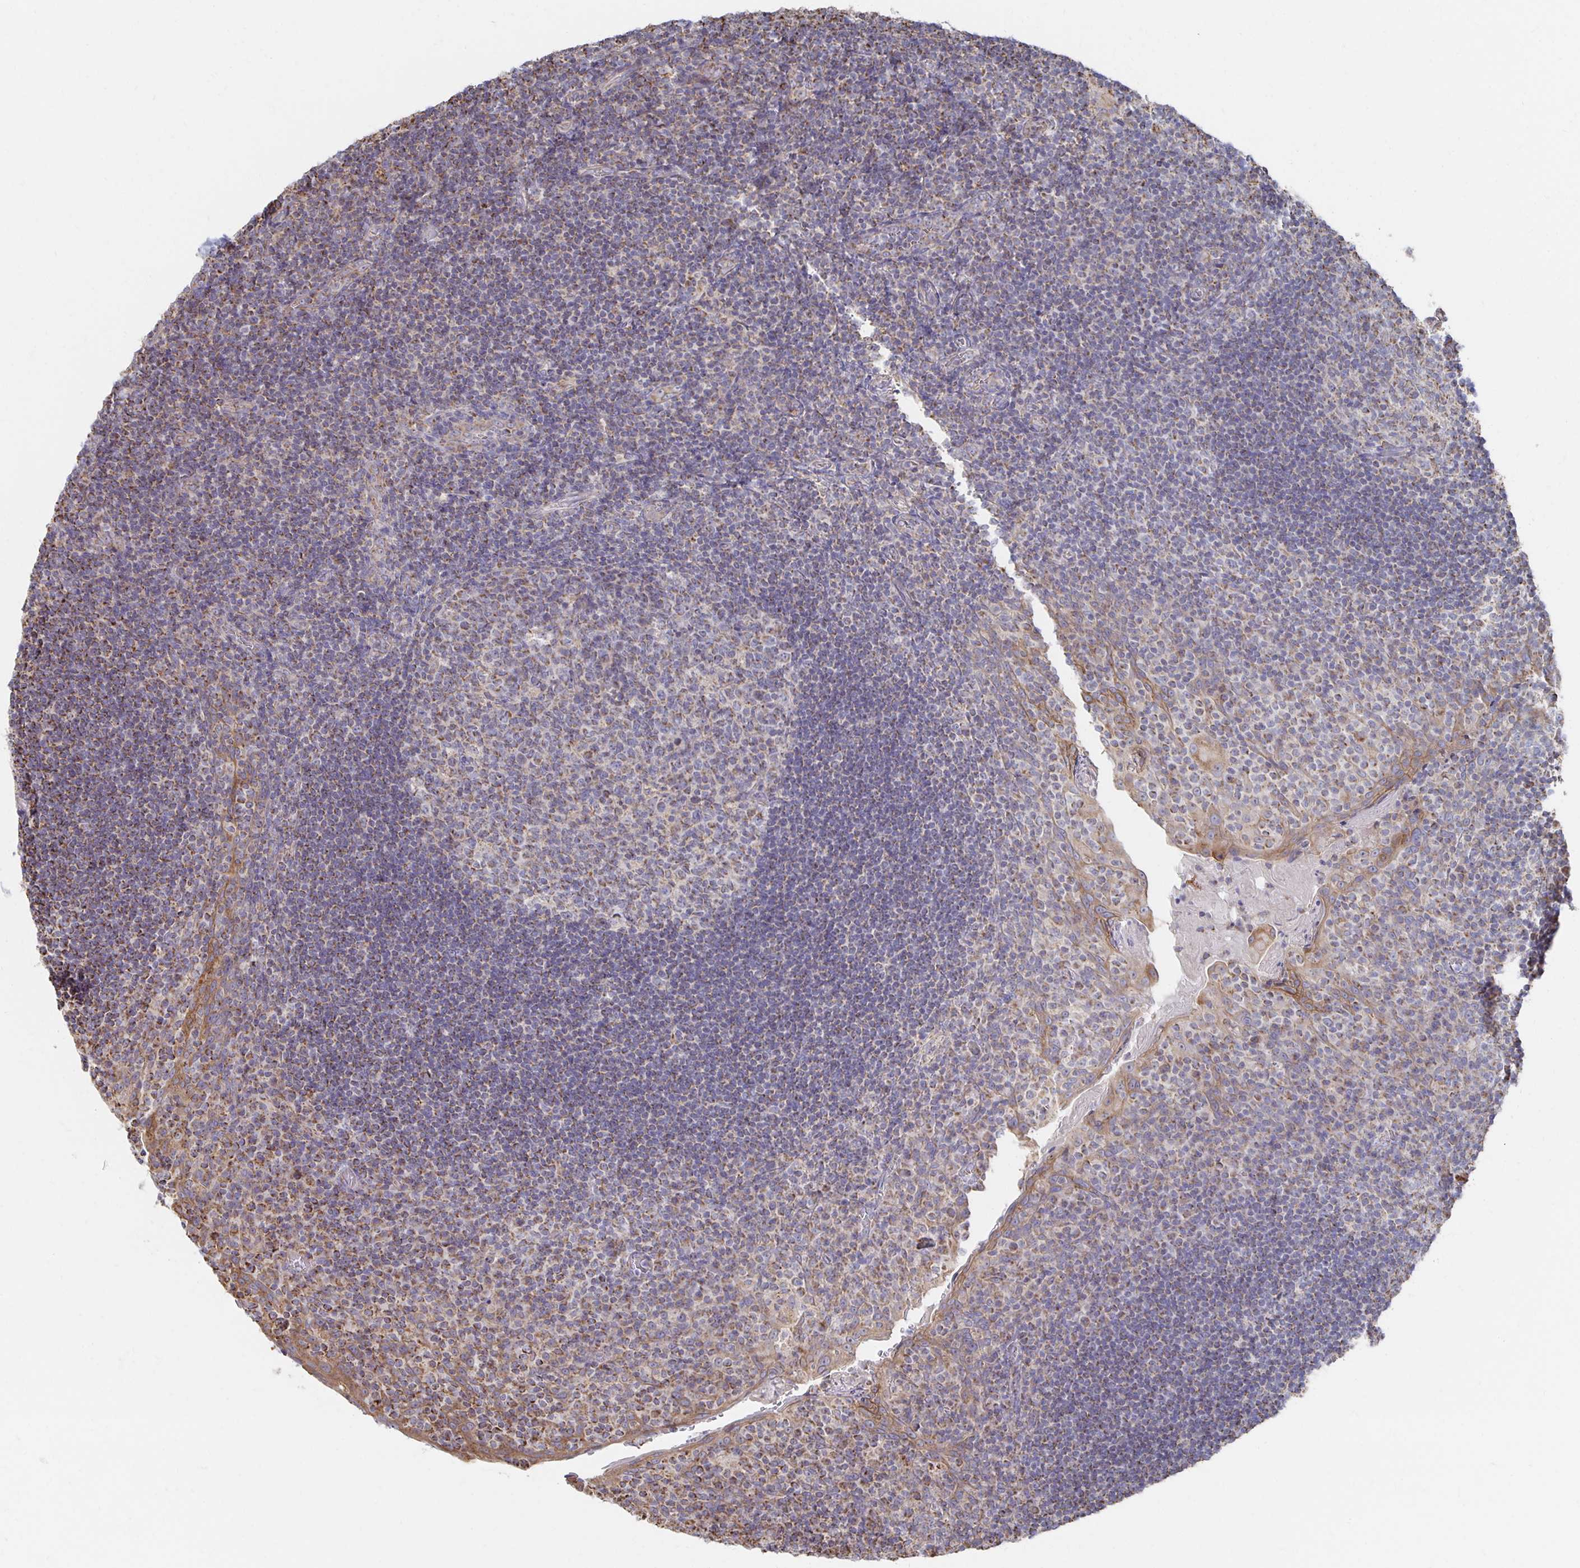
{"staining": {"intensity": "moderate", "quantity": "25%-75%", "location": "cytoplasmic/membranous"}, "tissue": "tonsil", "cell_type": "Germinal center cells", "image_type": "normal", "snomed": [{"axis": "morphology", "description": "Normal tissue, NOS"}, {"axis": "topography", "description": "Tonsil"}], "caption": "Immunohistochemical staining of normal human tonsil displays moderate cytoplasmic/membranous protein expression in approximately 25%-75% of germinal center cells. The staining is performed using DAB brown chromogen to label protein expression. The nuclei are counter-stained blue using hematoxylin.", "gene": "NKX2", "patient": {"sex": "male", "age": 17}}